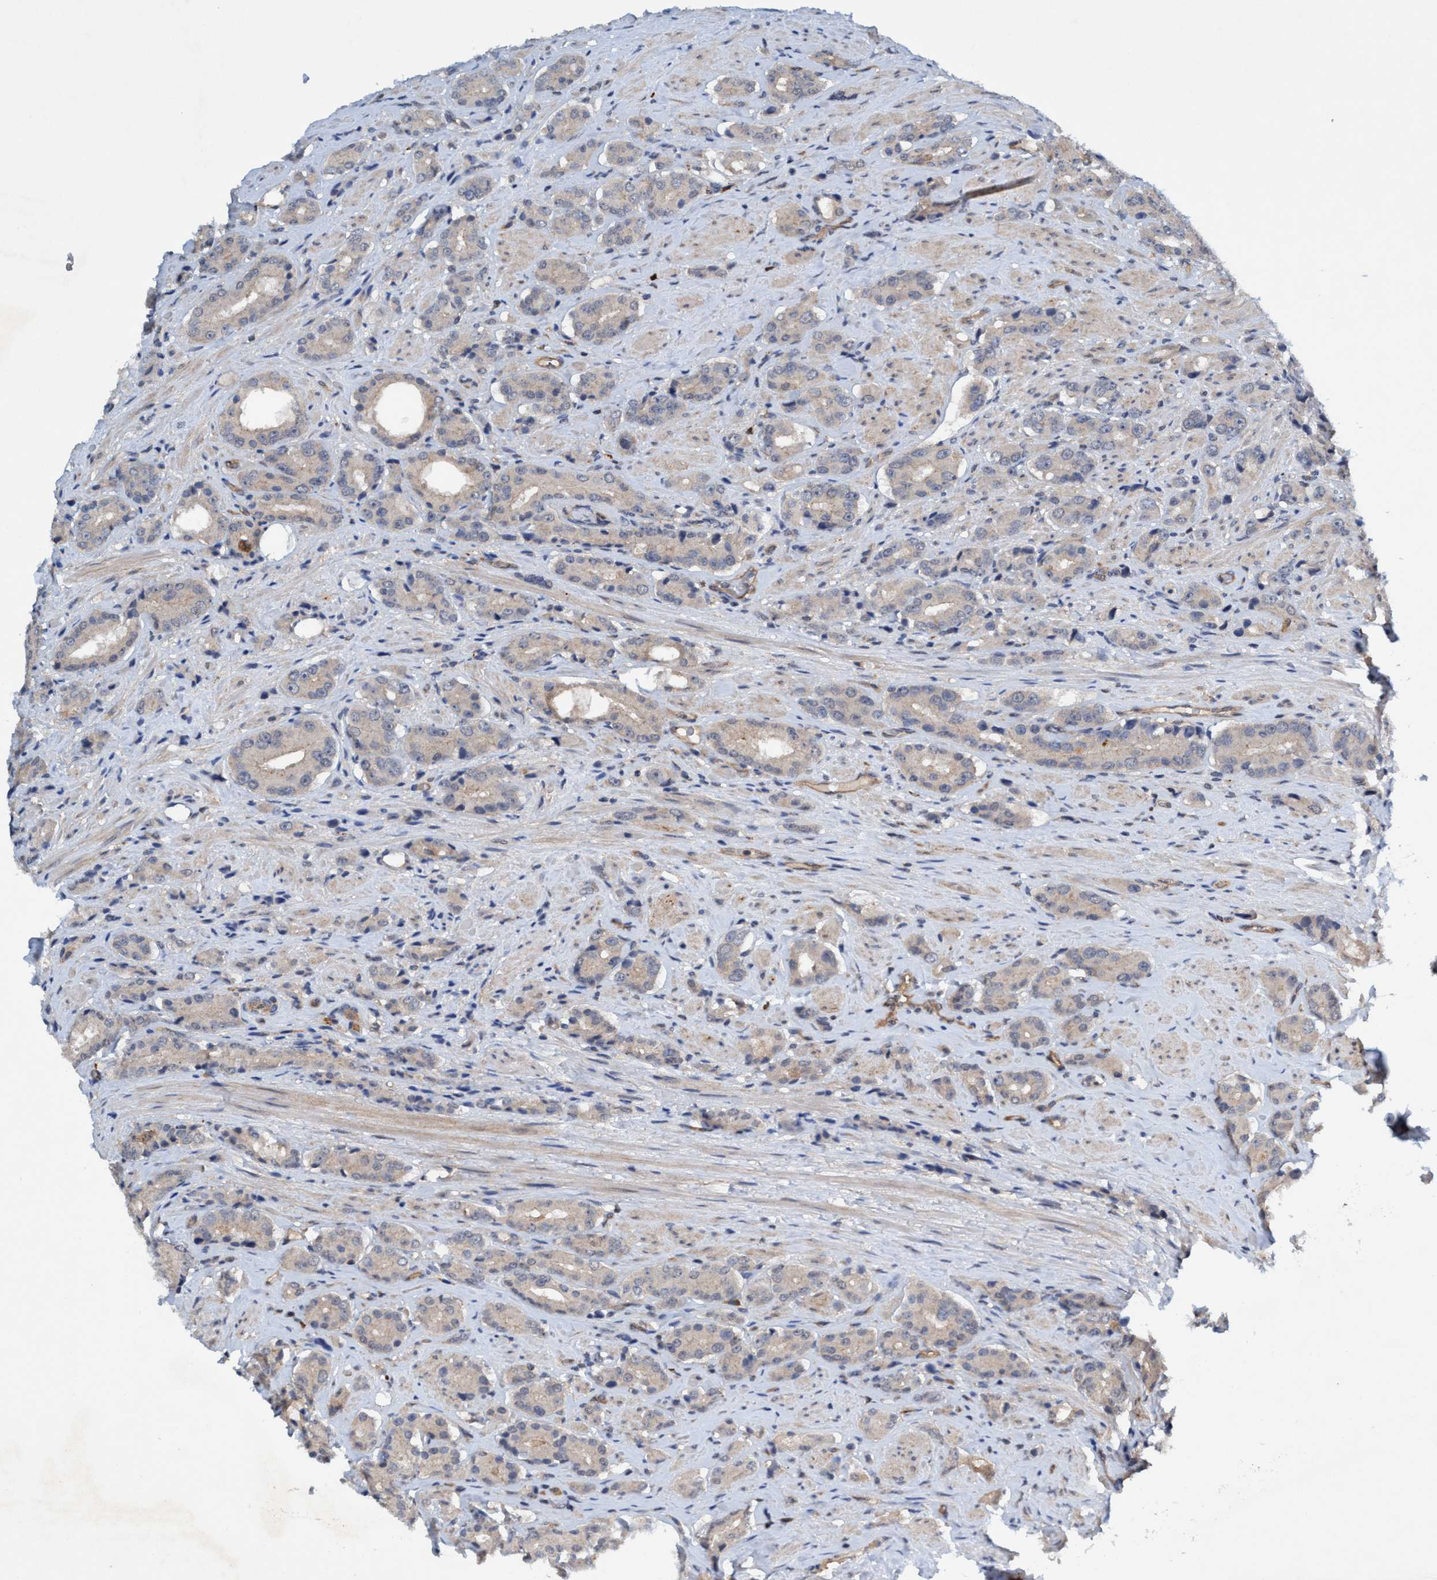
{"staining": {"intensity": "weak", "quantity": "25%-75%", "location": "cytoplasmic/membranous"}, "tissue": "prostate cancer", "cell_type": "Tumor cells", "image_type": "cancer", "snomed": [{"axis": "morphology", "description": "Adenocarcinoma, High grade"}, {"axis": "topography", "description": "Prostate"}], "caption": "Human high-grade adenocarcinoma (prostate) stained with a protein marker reveals weak staining in tumor cells.", "gene": "TRIM65", "patient": {"sex": "male", "age": 71}}